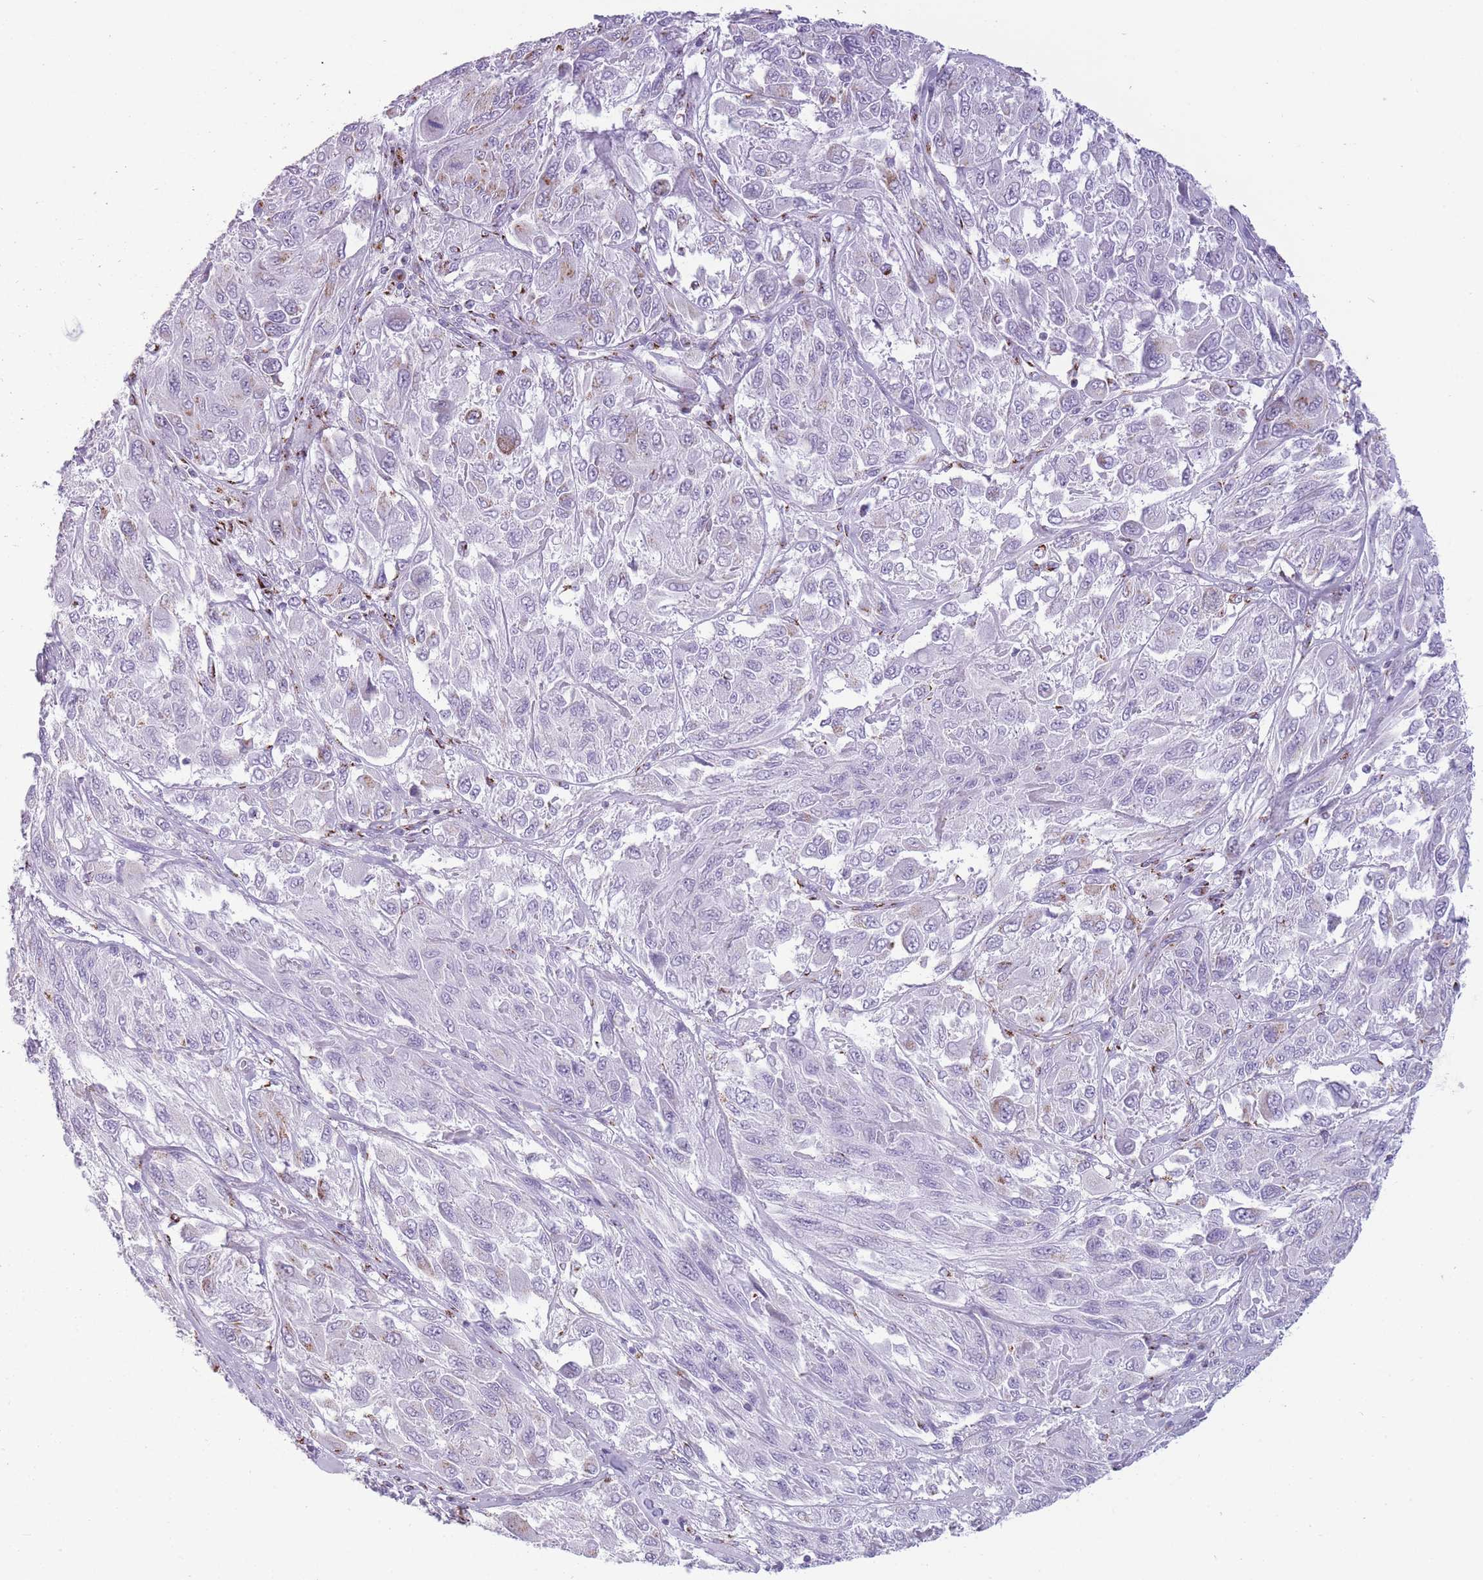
{"staining": {"intensity": "weak", "quantity": "<25%", "location": "cytoplasmic/membranous"}, "tissue": "melanoma", "cell_type": "Tumor cells", "image_type": "cancer", "snomed": [{"axis": "morphology", "description": "Malignant melanoma, NOS"}, {"axis": "topography", "description": "Skin"}], "caption": "Melanoma was stained to show a protein in brown. There is no significant staining in tumor cells. The staining was performed using DAB (3,3'-diaminobenzidine) to visualize the protein expression in brown, while the nuclei were stained in blue with hematoxylin (Magnification: 20x).", "gene": "B4GALT2", "patient": {"sex": "female", "age": 91}}